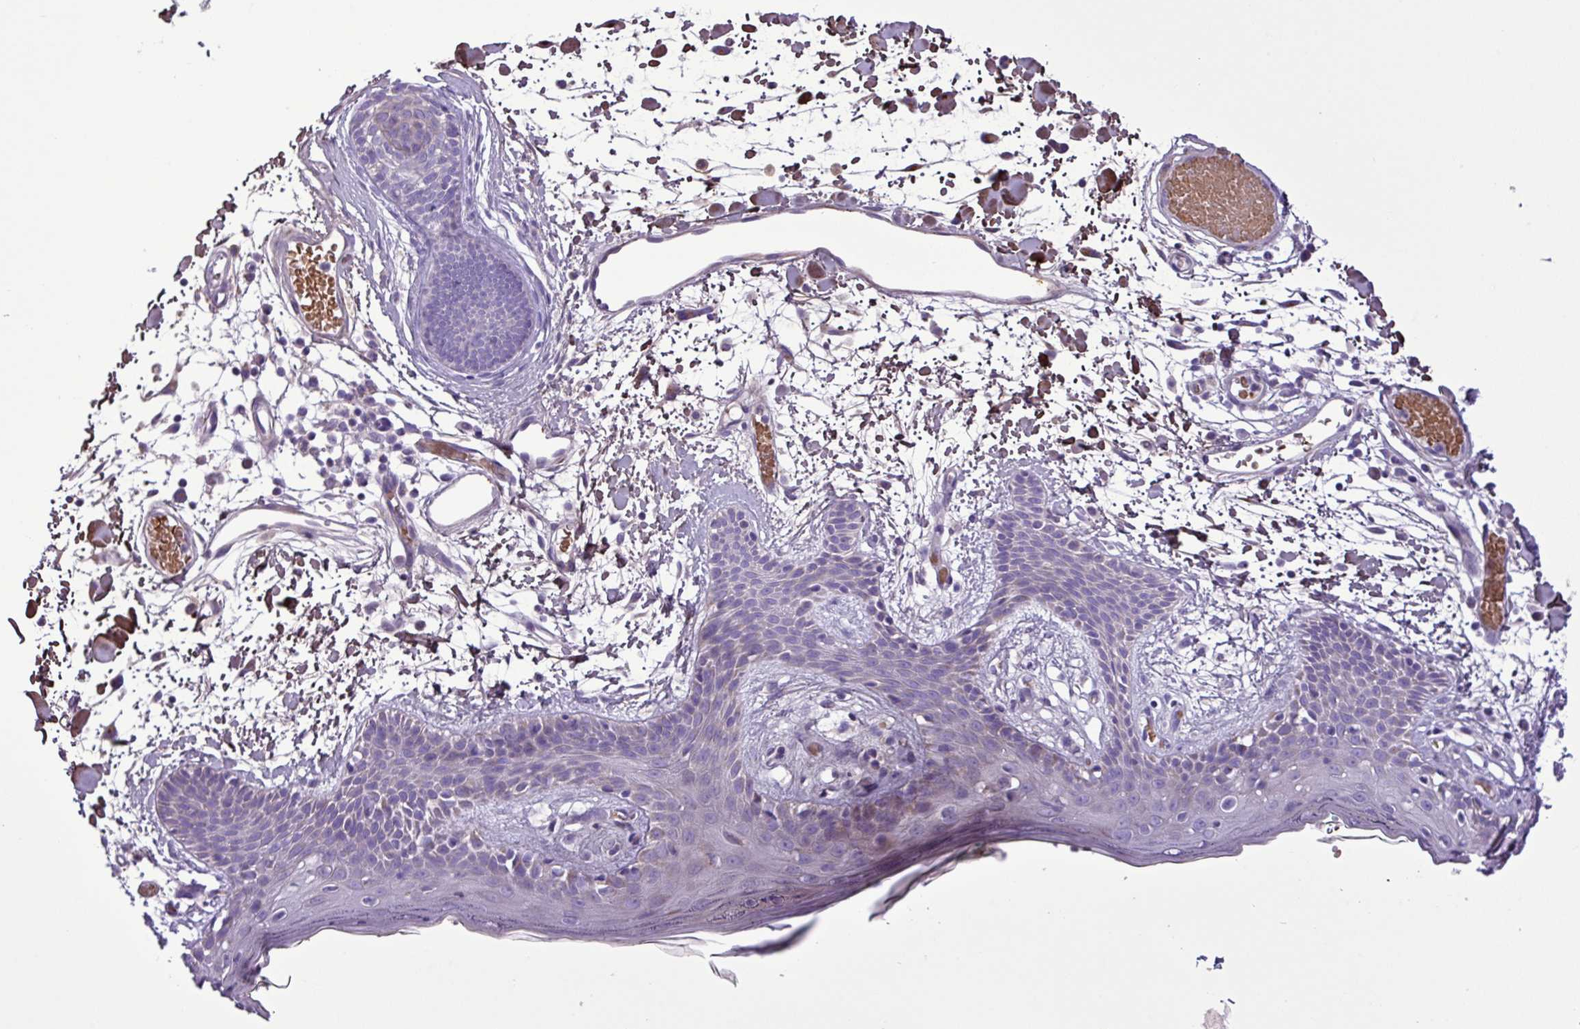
{"staining": {"intensity": "negative", "quantity": "none", "location": "none"}, "tissue": "skin", "cell_type": "Fibroblasts", "image_type": "normal", "snomed": [{"axis": "morphology", "description": "Normal tissue, NOS"}, {"axis": "topography", "description": "Skin"}], "caption": "Immunohistochemistry (IHC) of unremarkable human skin displays no positivity in fibroblasts. (DAB IHC visualized using brightfield microscopy, high magnification).", "gene": "FAM183A", "patient": {"sex": "male", "age": 79}}